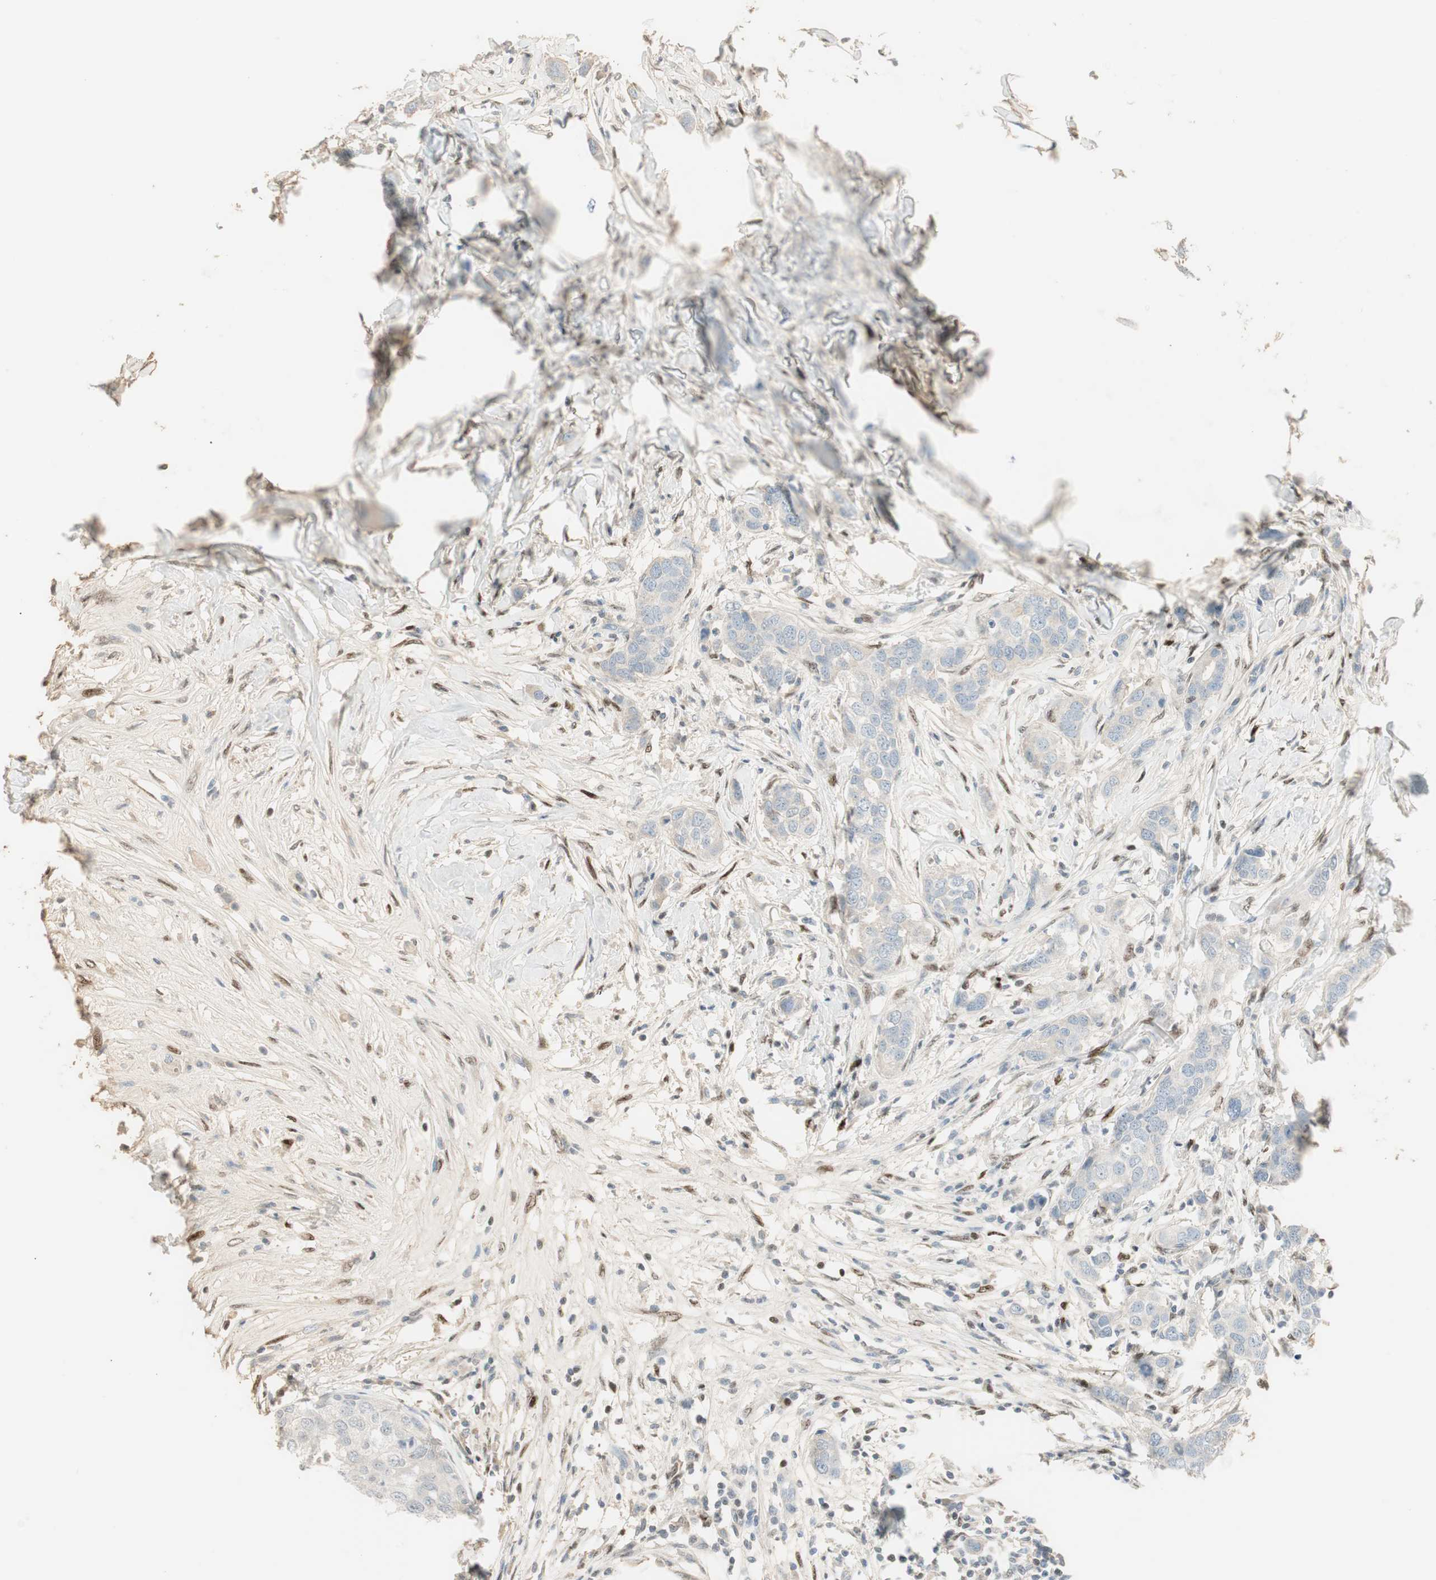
{"staining": {"intensity": "negative", "quantity": "none", "location": "none"}, "tissue": "breast cancer", "cell_type": "Tumor cells", "image_type": "cancer", "snomed": [{"axis": "morphology", "description": "Duct carcinoma"}, {"axis": "topography", "description": "Breast"}], "caption": "This is an IHC image of human breast infiltrating ductal carcinoma. There is no expression in tumor cells.", "gene": "RUNX2", "patient": {"sex": "female", "age": 50}}